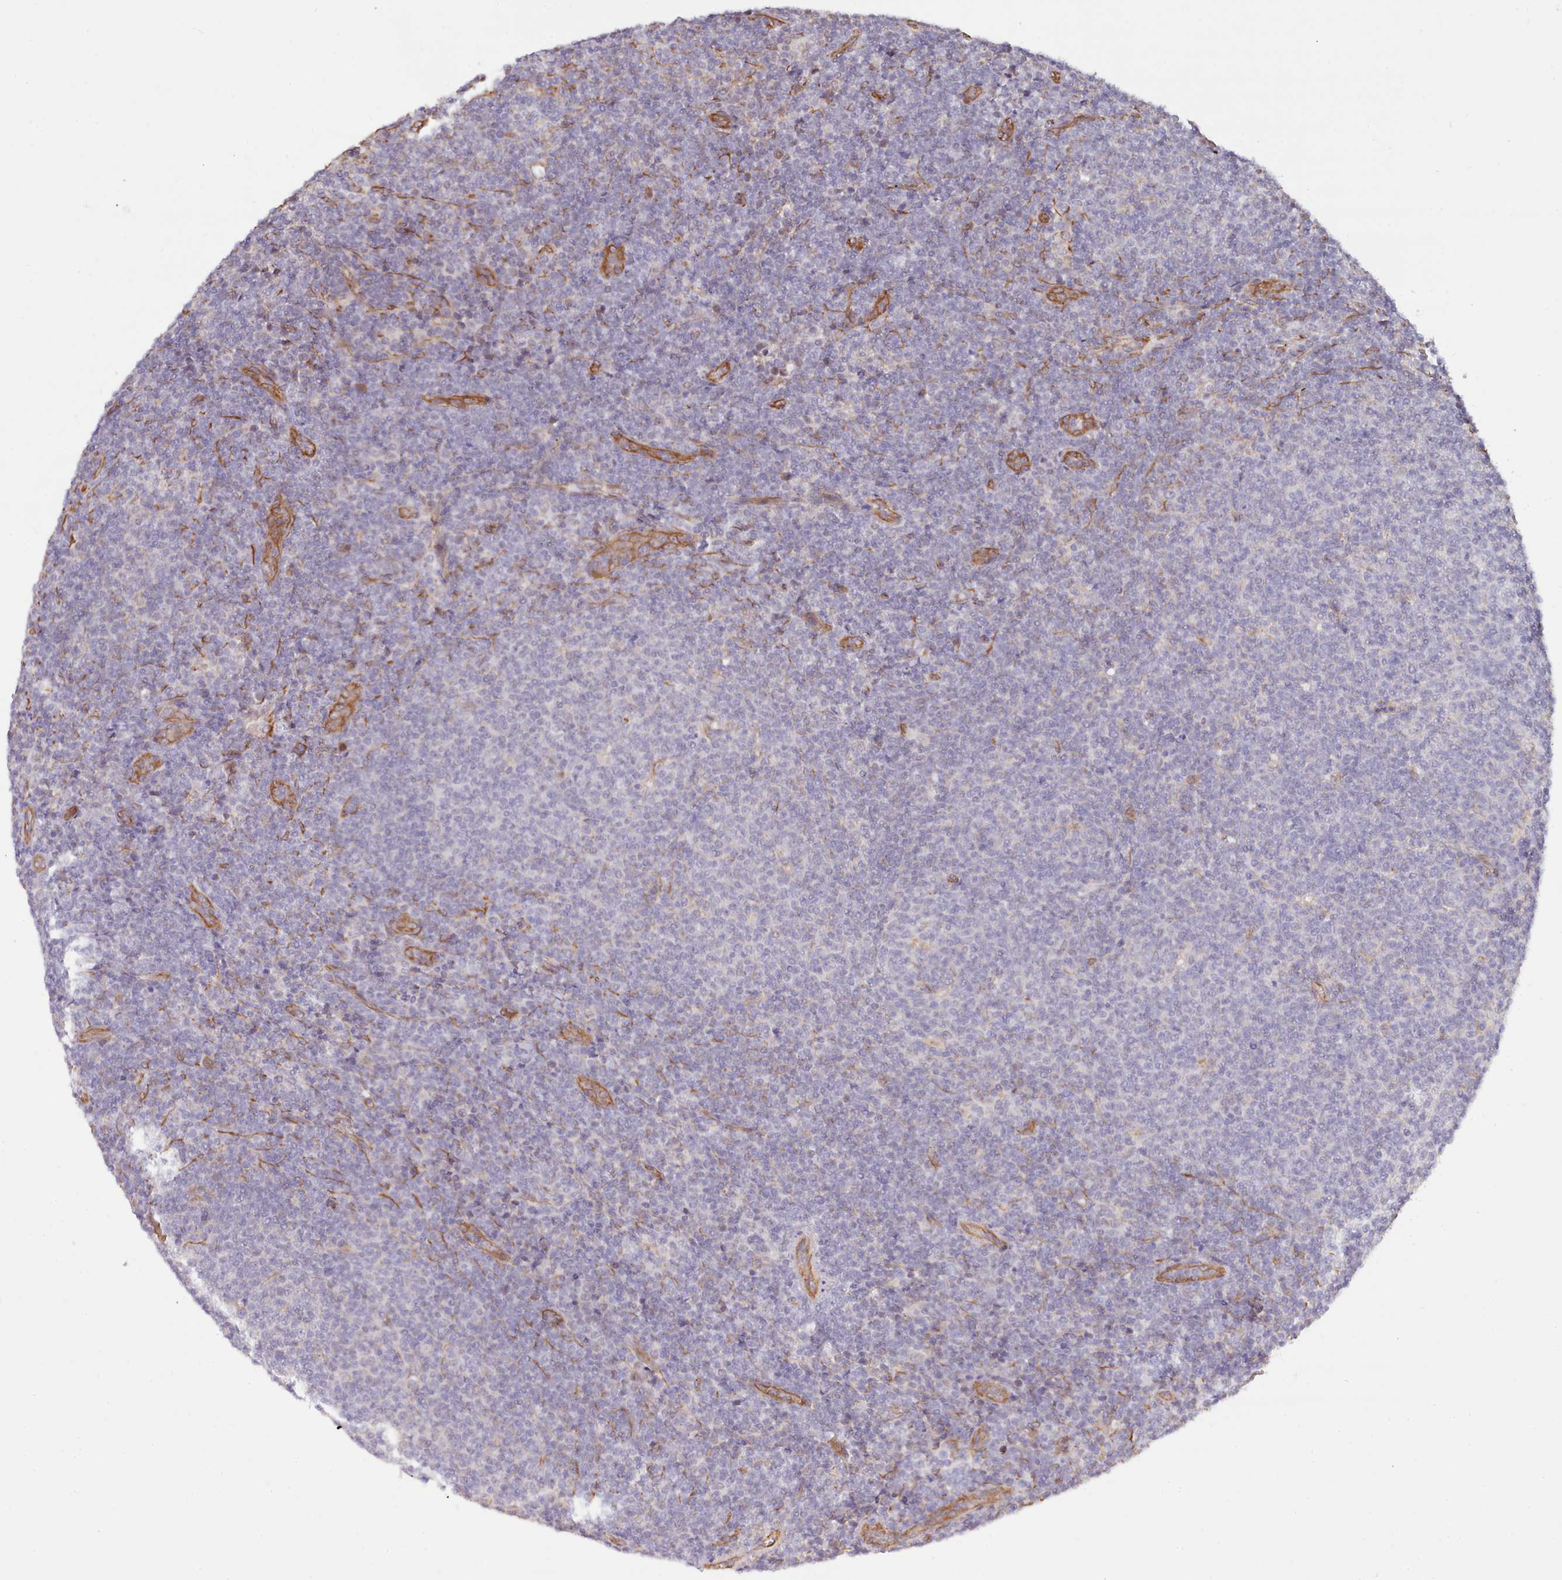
{"staining": {"intensity": "negative", "quantity": "none", "location": "none"}, "tissue": "lymphoma", "cell_type": "Tumor cells", "image_type": "cancer", "snomed": [{"axis": "morphology", "description": "Malignant lymphoma, non-Hodgkin's type, Low grade"}, {"axis": "topography", "description": "Lymph node"}], "caption": "A high-resolution histopathology image shows immunohistochemistry staining of lymphoma, which exhibits no significant expression in tumor cells.", "gene": "ZC3H13", "patient": {"sex": "male", "age": 66}}